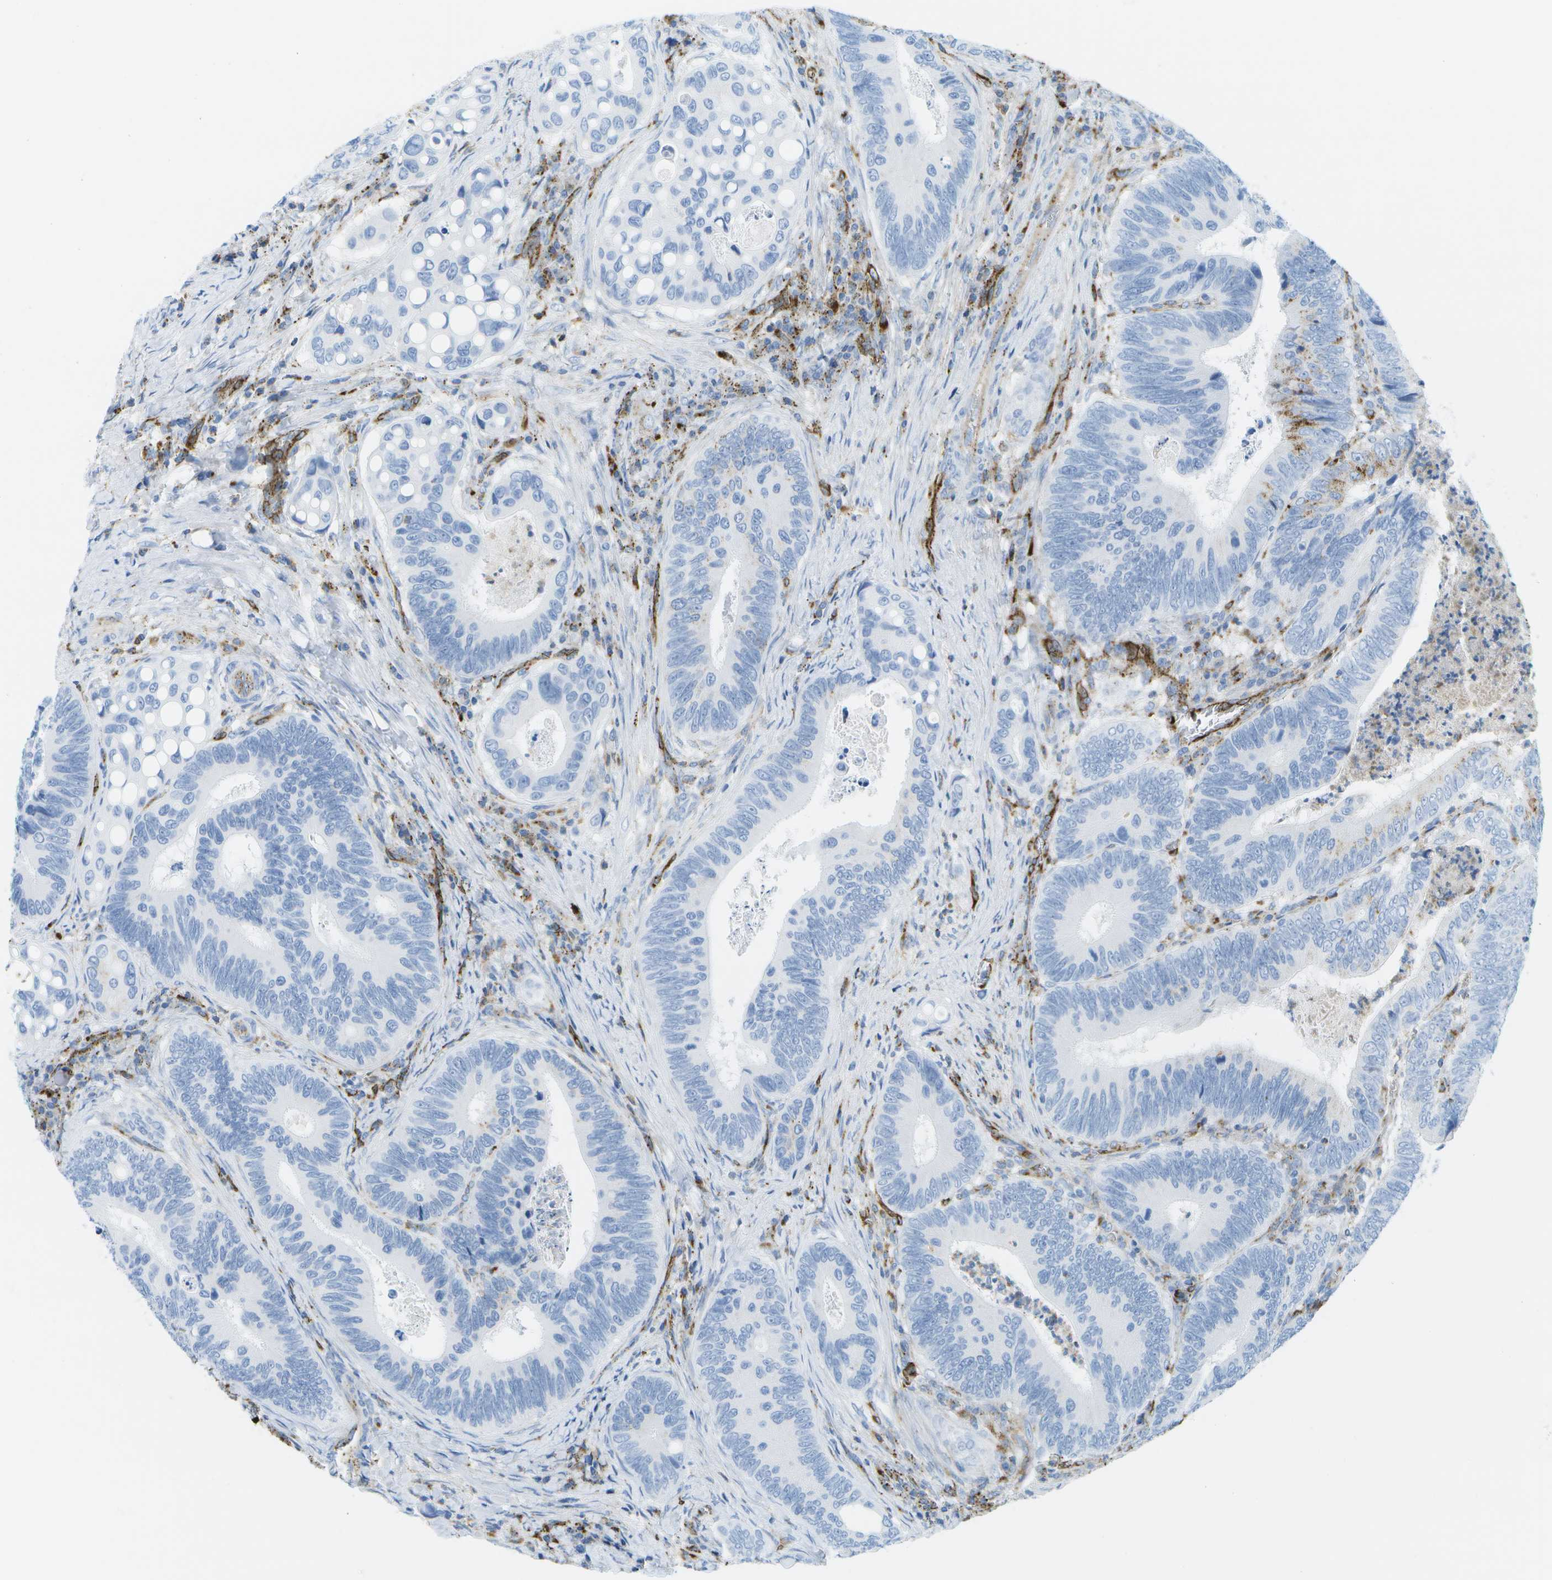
{"staining": {"intensity": "negative", "quantity": "none", "location": "none"}, "tissue": "colorectal cancer", "cell_type": "Tumor cells", "image_type": "cancer", "snomed": [{"axis": "morphology", "description": "Inflammation, NOS"}, {"axis": "morphology", "description": "Adenocarcinoma, NOS"}, {"axis": "topography", "description": "Colon"}], "caption": "DAB (3,3'-diaminobenzidine) immunohistochemical staining of human adenocarcinoma (colorectal) displays no significant expression in tumor cells. (DAB immunohistochemistry, high magnification).", "gene": "PRCP", "patient": {"sex": "male", "age": 72}}